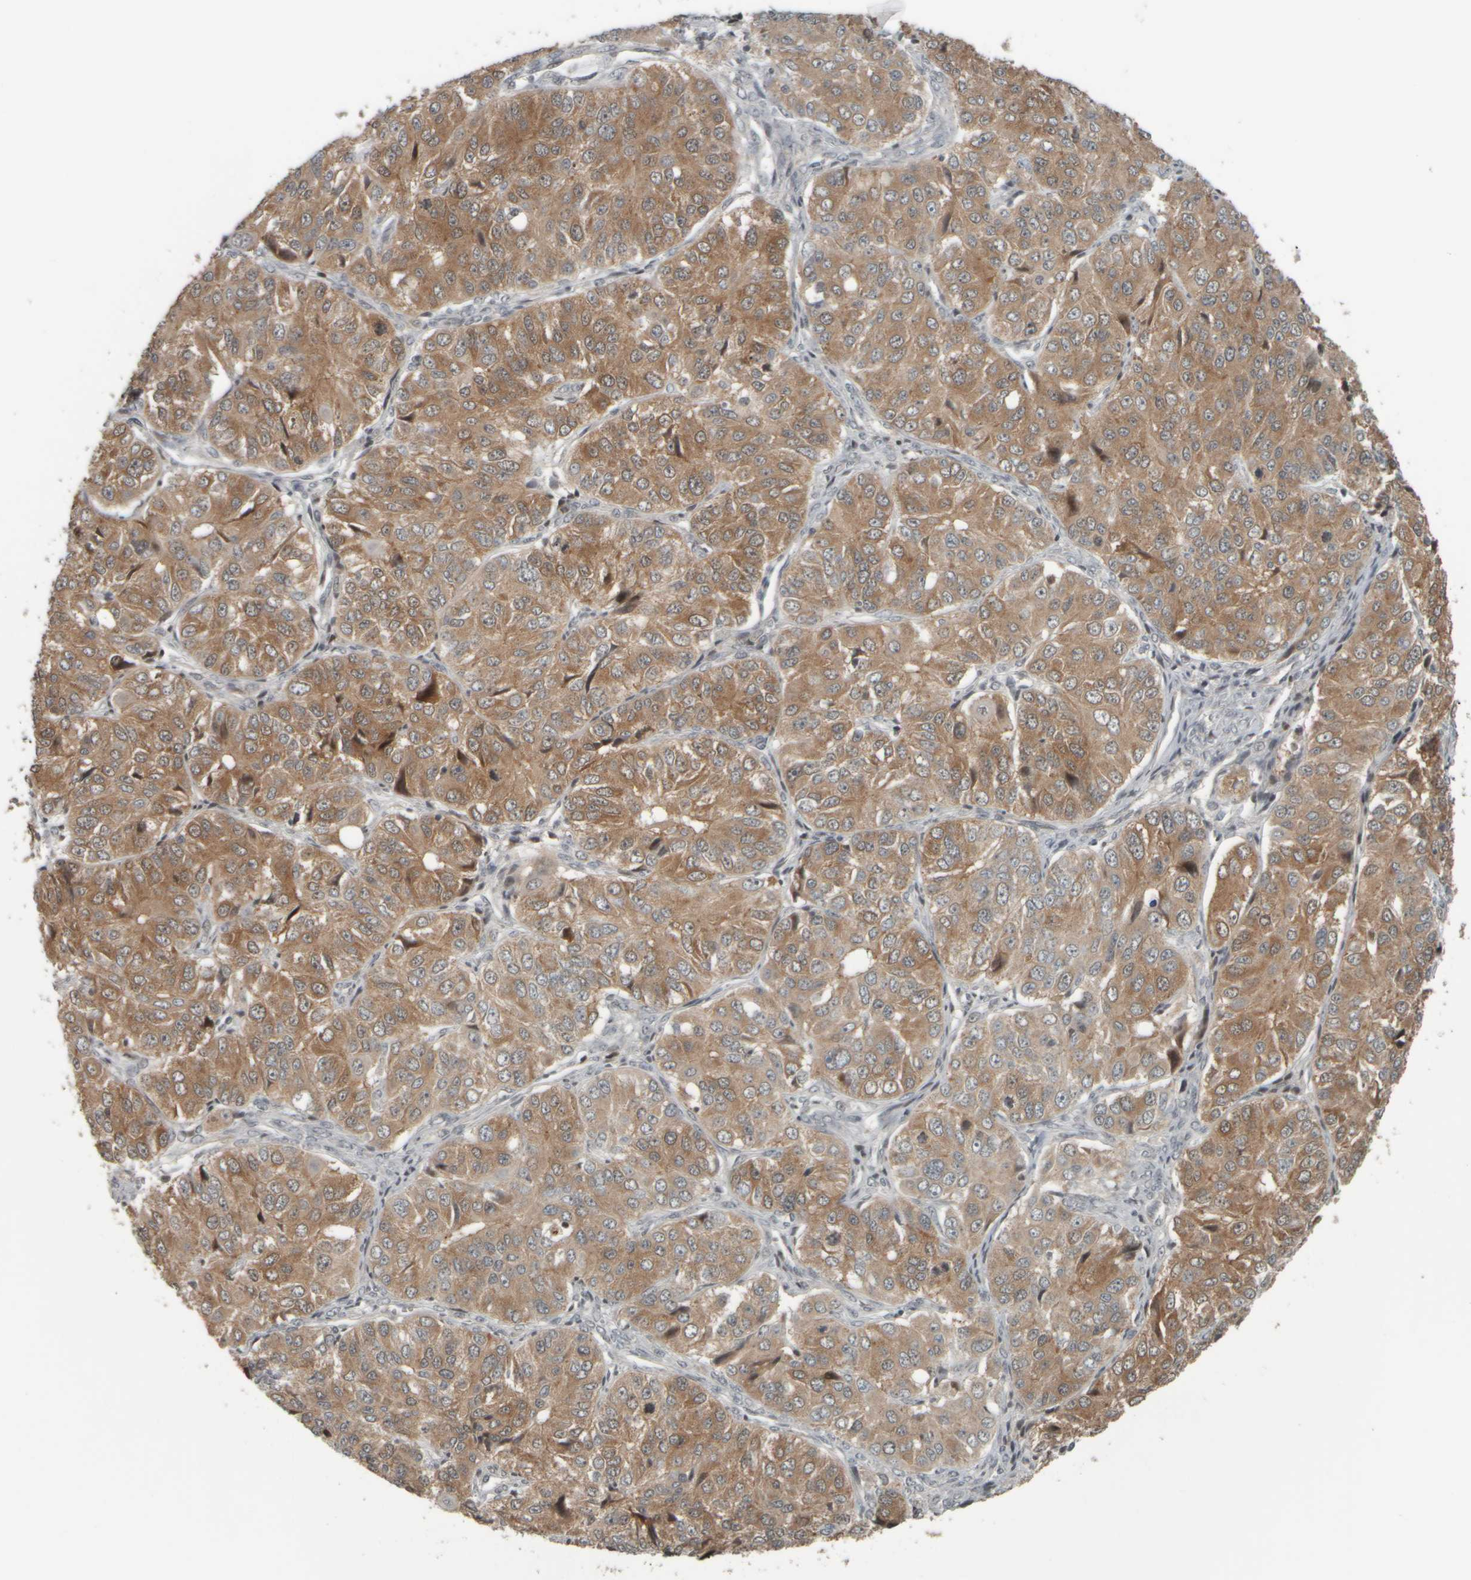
{"staining": {"intensity": "moderate", "quantity": ">75%", "location": "nuclear"}, "tissue": "ovarian cancer", "cell_type": "Tumor cells", "image_type": "cancer", "snomed": [{"axis": "morphology", "description": "Carcinoma, endometroid"}, {"axis": "topography", "description": "Ovary"}], "caption": "This histopathology image demonstrates immunohistochemistry (IHC) staining of ovarian endometroid carcinoma, with medium moderate nuclear expression in approximately >75% of tumor cells.", "gene": "NAPG", "patient": {"sex": "female", "age": 51}}